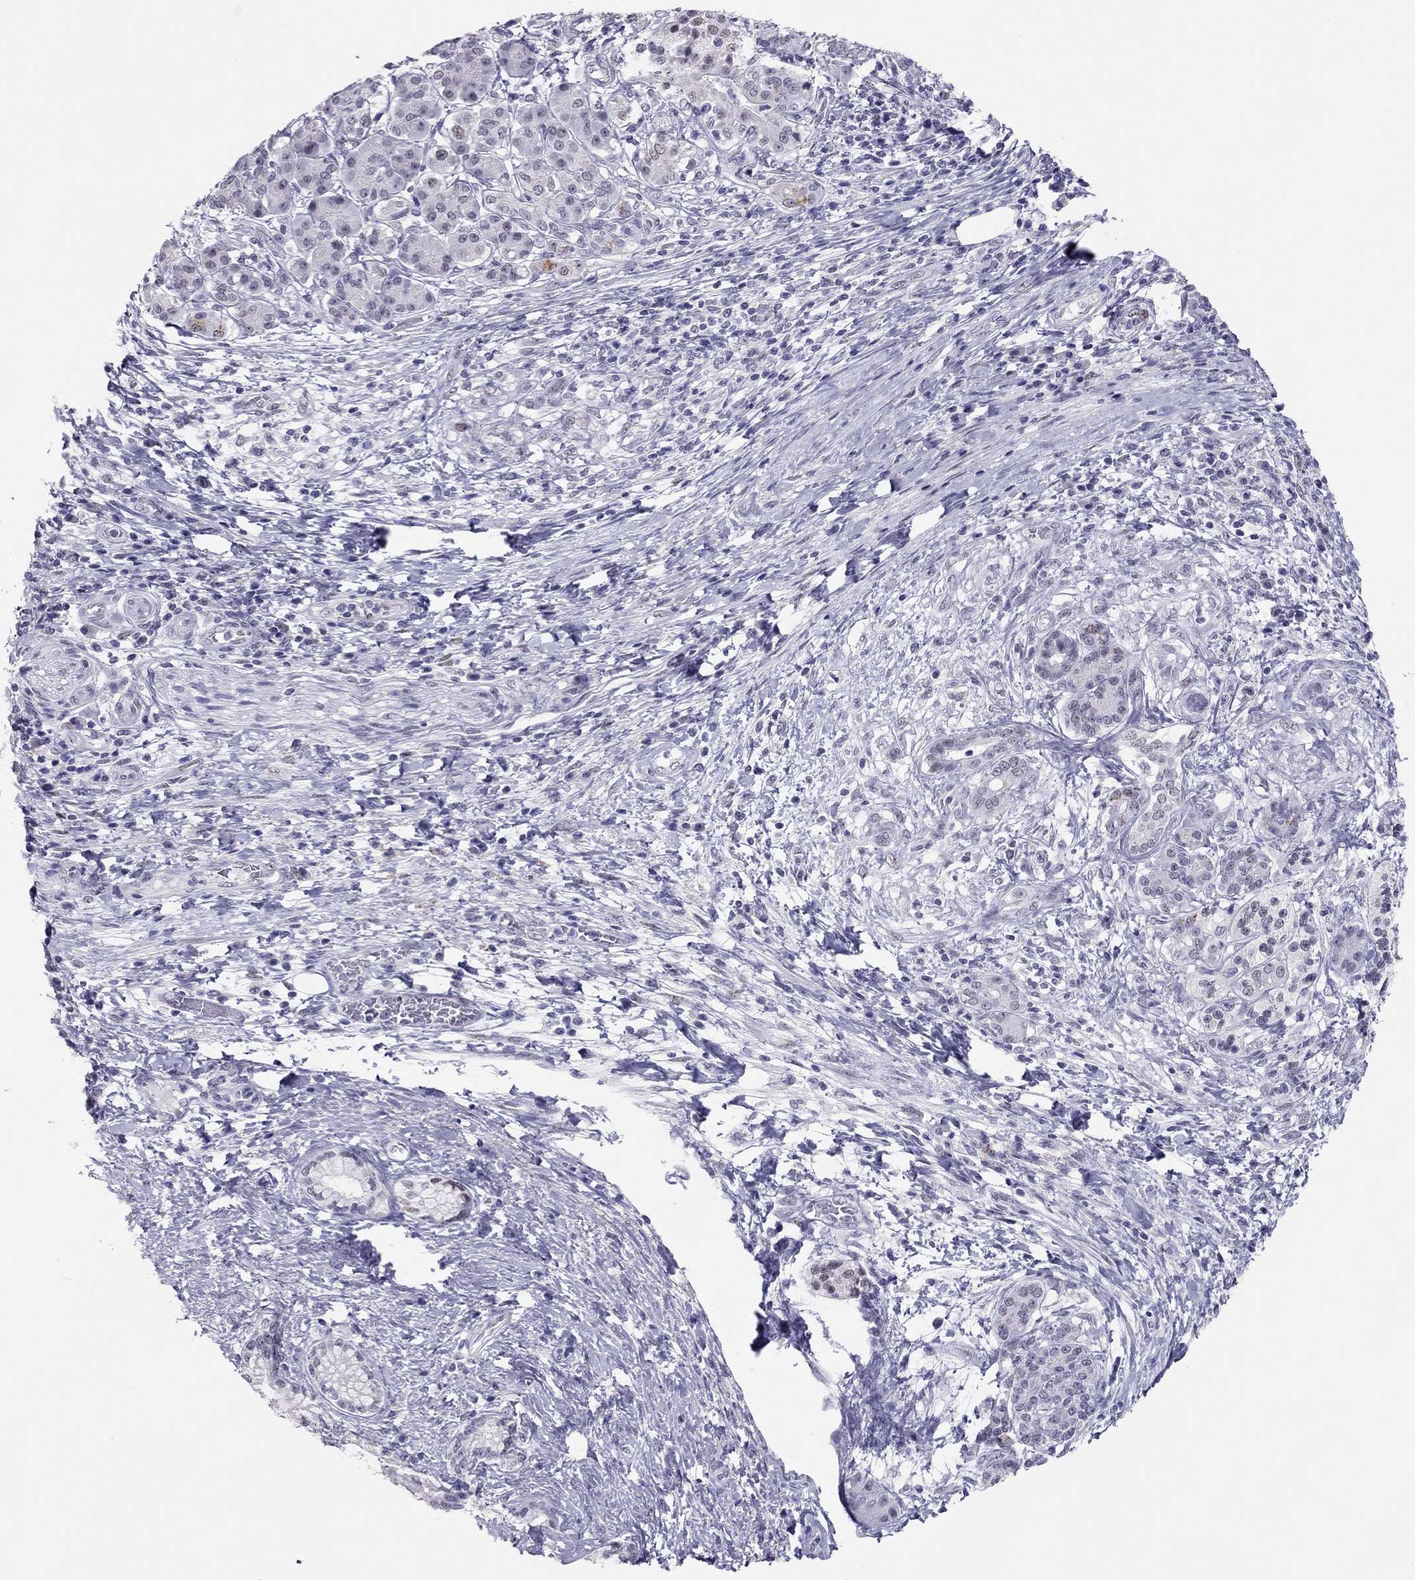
{"staining": {"intensity": "weak", "quantity": "<25%", "location": "nuclear"}, "tissue": "pancreatic cancer", "cell_type": "Tumor cells", "image_type": "cancer", "snomed": [{"axis": "morphology", "description": "Adenocarcinoma, NOS"}, {"axis": "topography", "description": "Pancreas"}], "caption": "Protein analysis of pancreatic cancer reveals no significant staining in tumor cells.", "gene": "PHOX2A", "patient": {"sex": "female", "age": 73}}